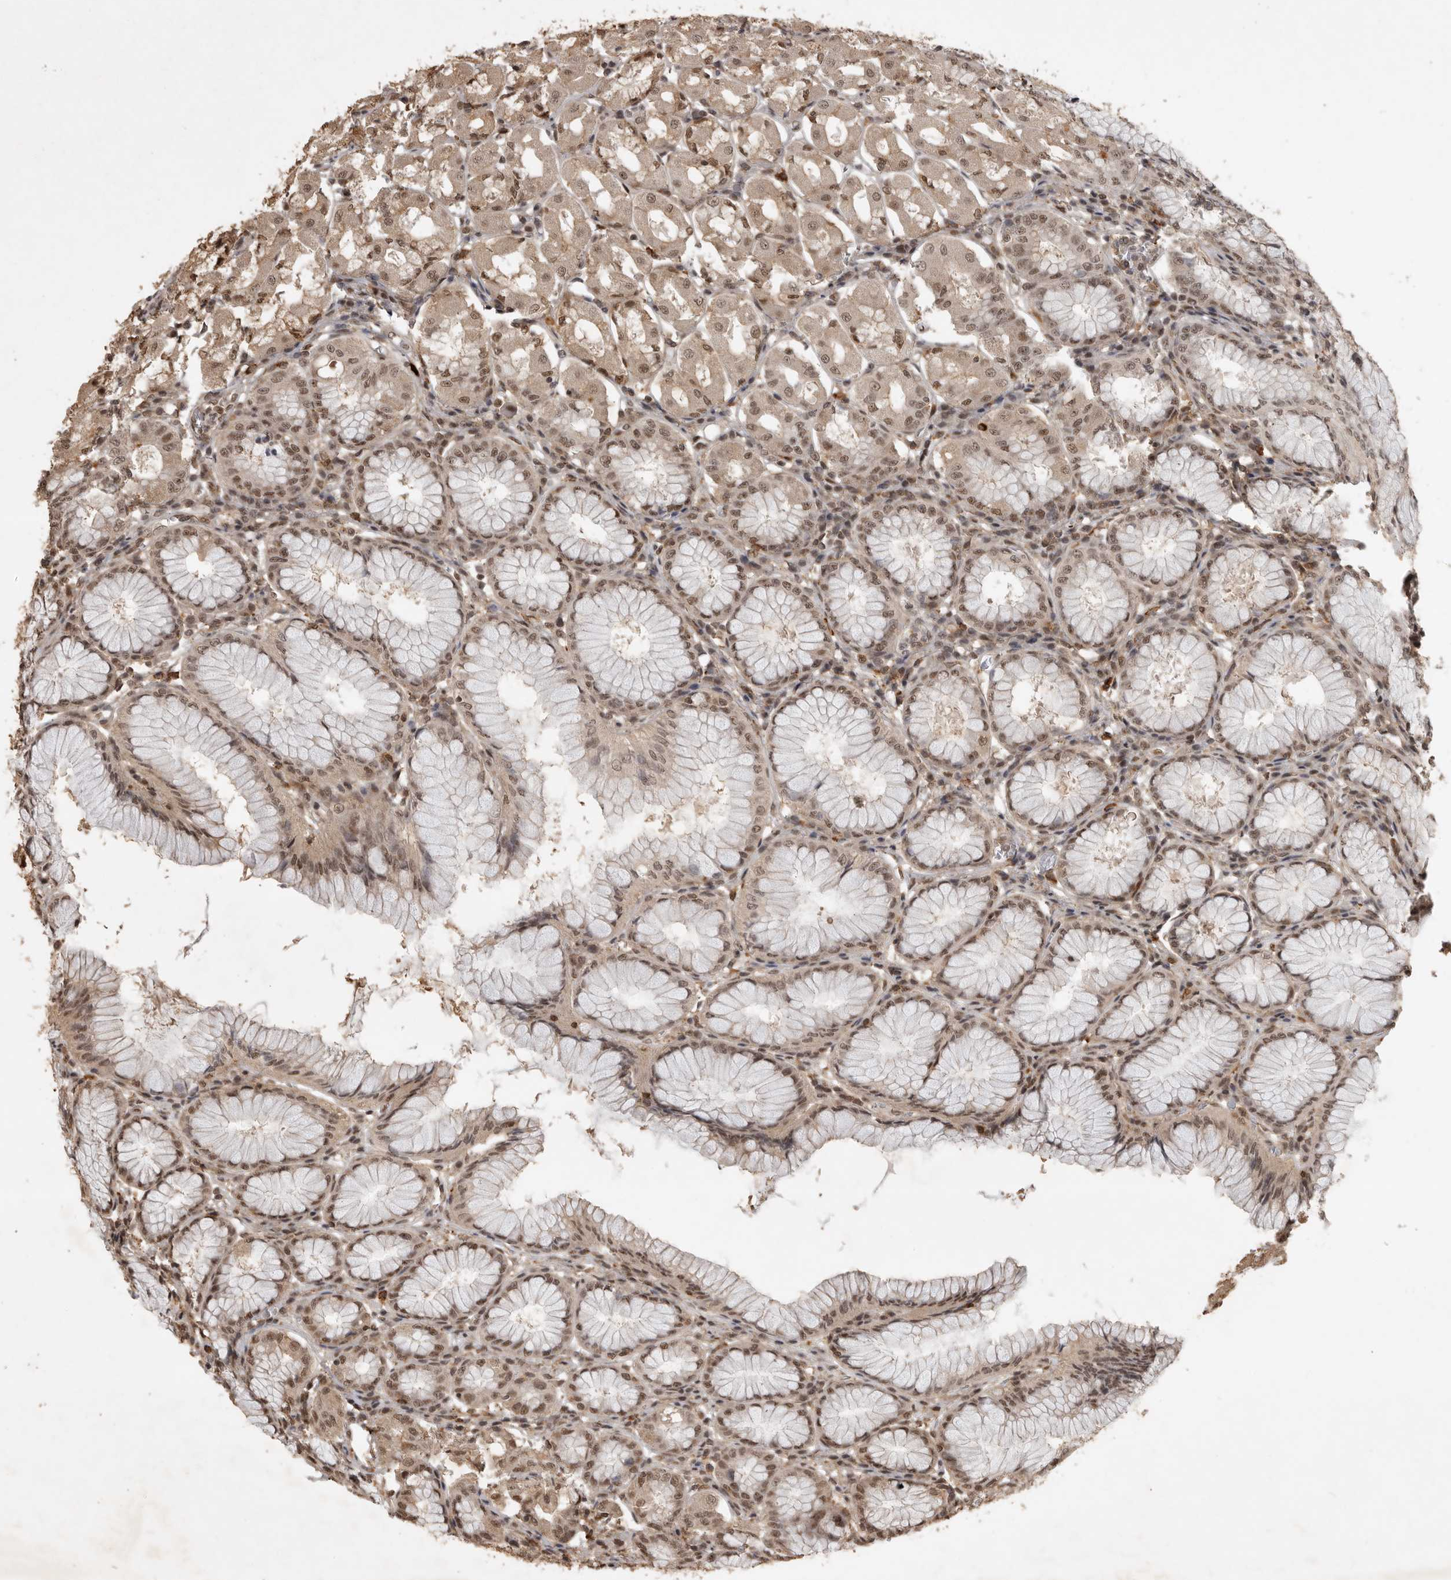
{"staining": {"intensity": "strong", "quantity": ">75%", "location": "cytoplasmic/membranous,nuclear"}, "tissue": "stomach", "cell_type": "Glandular cells", "image_type": "normal", "snomed": [{"axis": "morphology", "description": "Normal tissue, NOS"}, {"axis": "topography", "description": "Stomach, lower"}], "caption": "Strong cytoplasmic/membranous,nuclear expression for a protein is seen in approximately >75% of glandular cells of benign stomach using immunohistochemistry (IHC).", "gene": "CBLL1", "patient": {"sex": "female", "age": 56}}